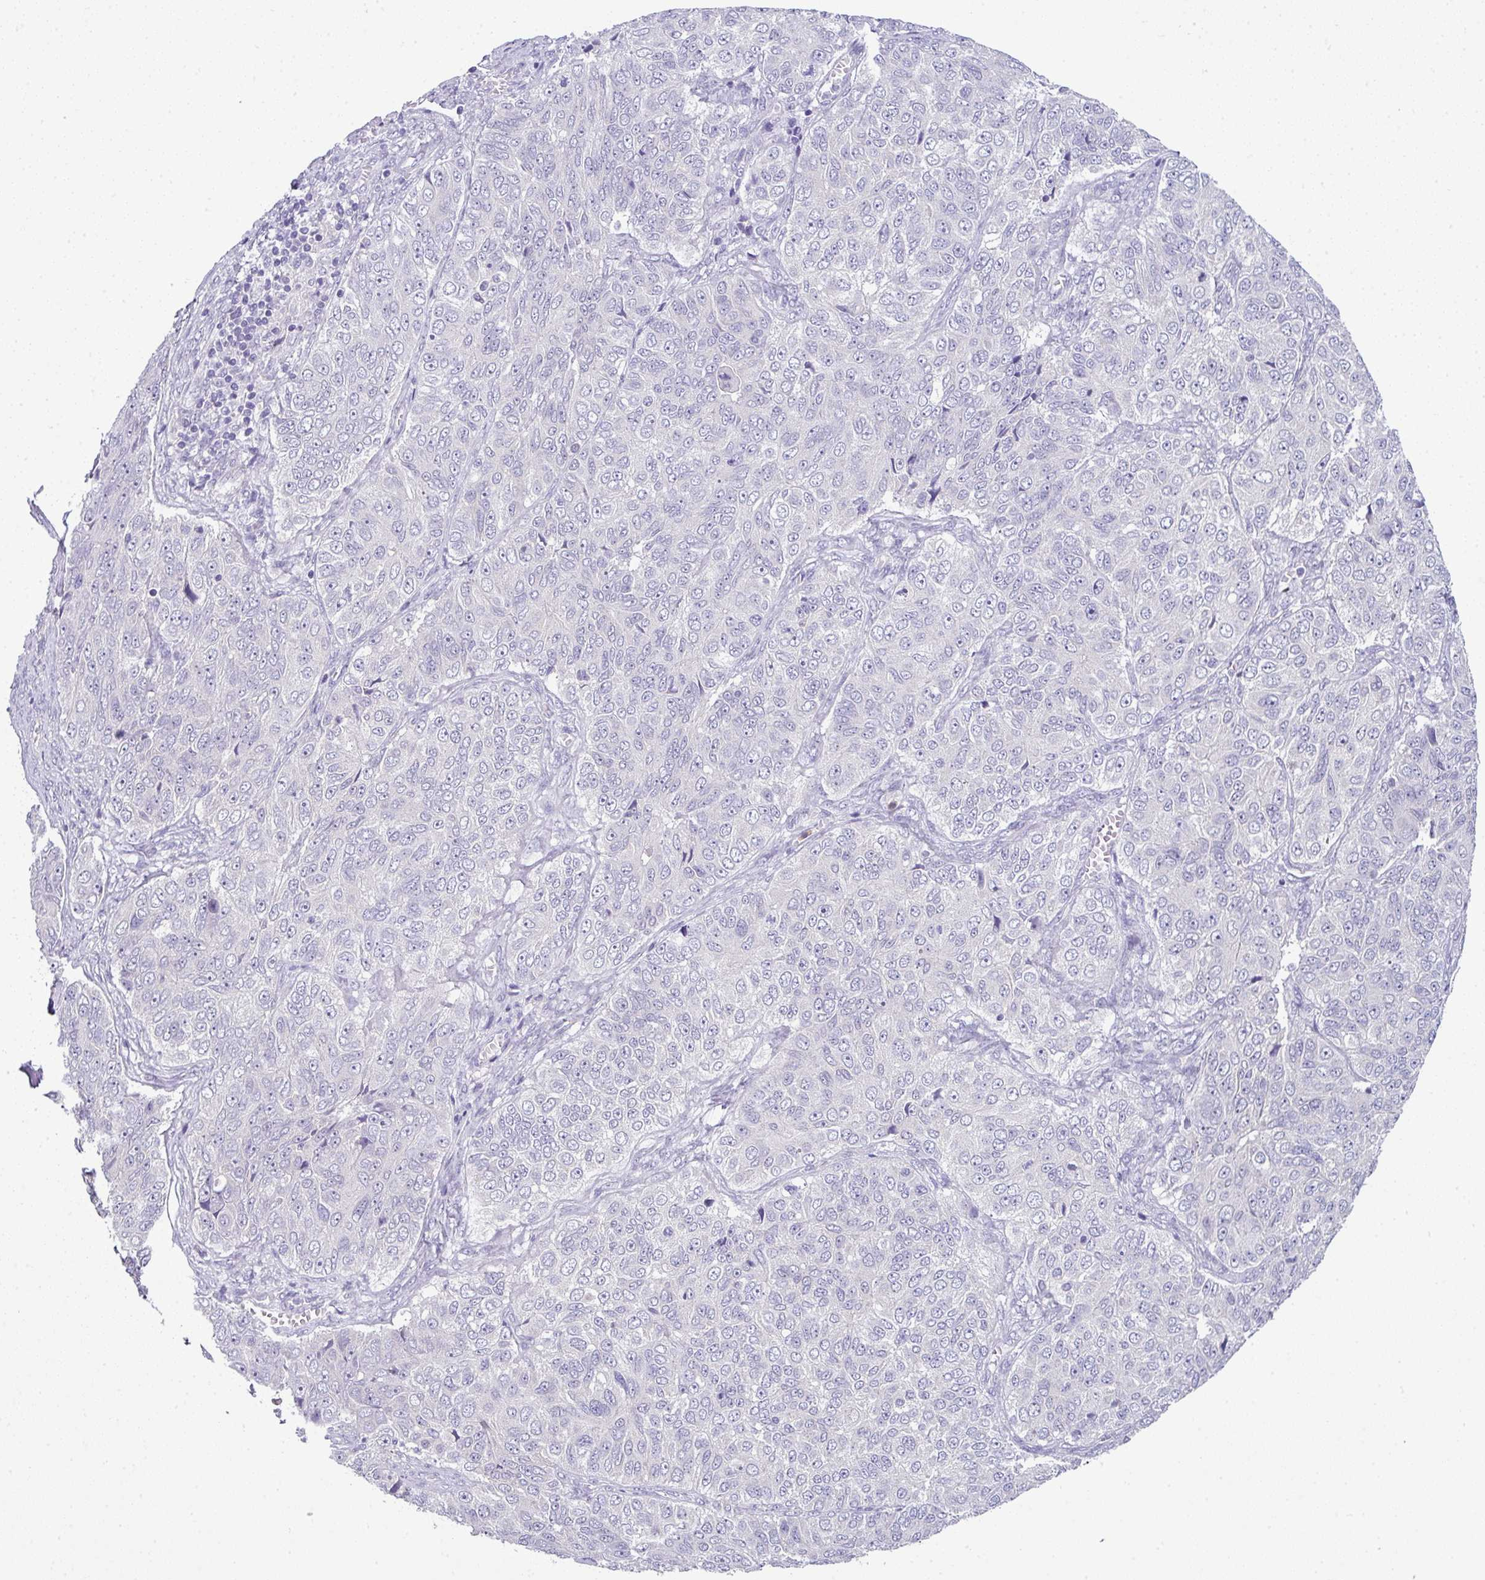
{"staining": {"intensity": "negative", "quantity": "none", "location": "none"}, "tissue": "ovarian cancer", "cell_type": "Tumor cells", "image_type": "cancer", "snomed": [{"axis": "morphology", "description": "Carcinoma, endometroid"}, {"axis": "topography", "description": "Ovary"}], "caption": "Human ovarian endometroid carcinoma stained for a protein using immunohistochemistry (IHC) shows no expression in tumor cells.", "gene": "HBEGF", "patient": {"sex": "female", "age": 51}}